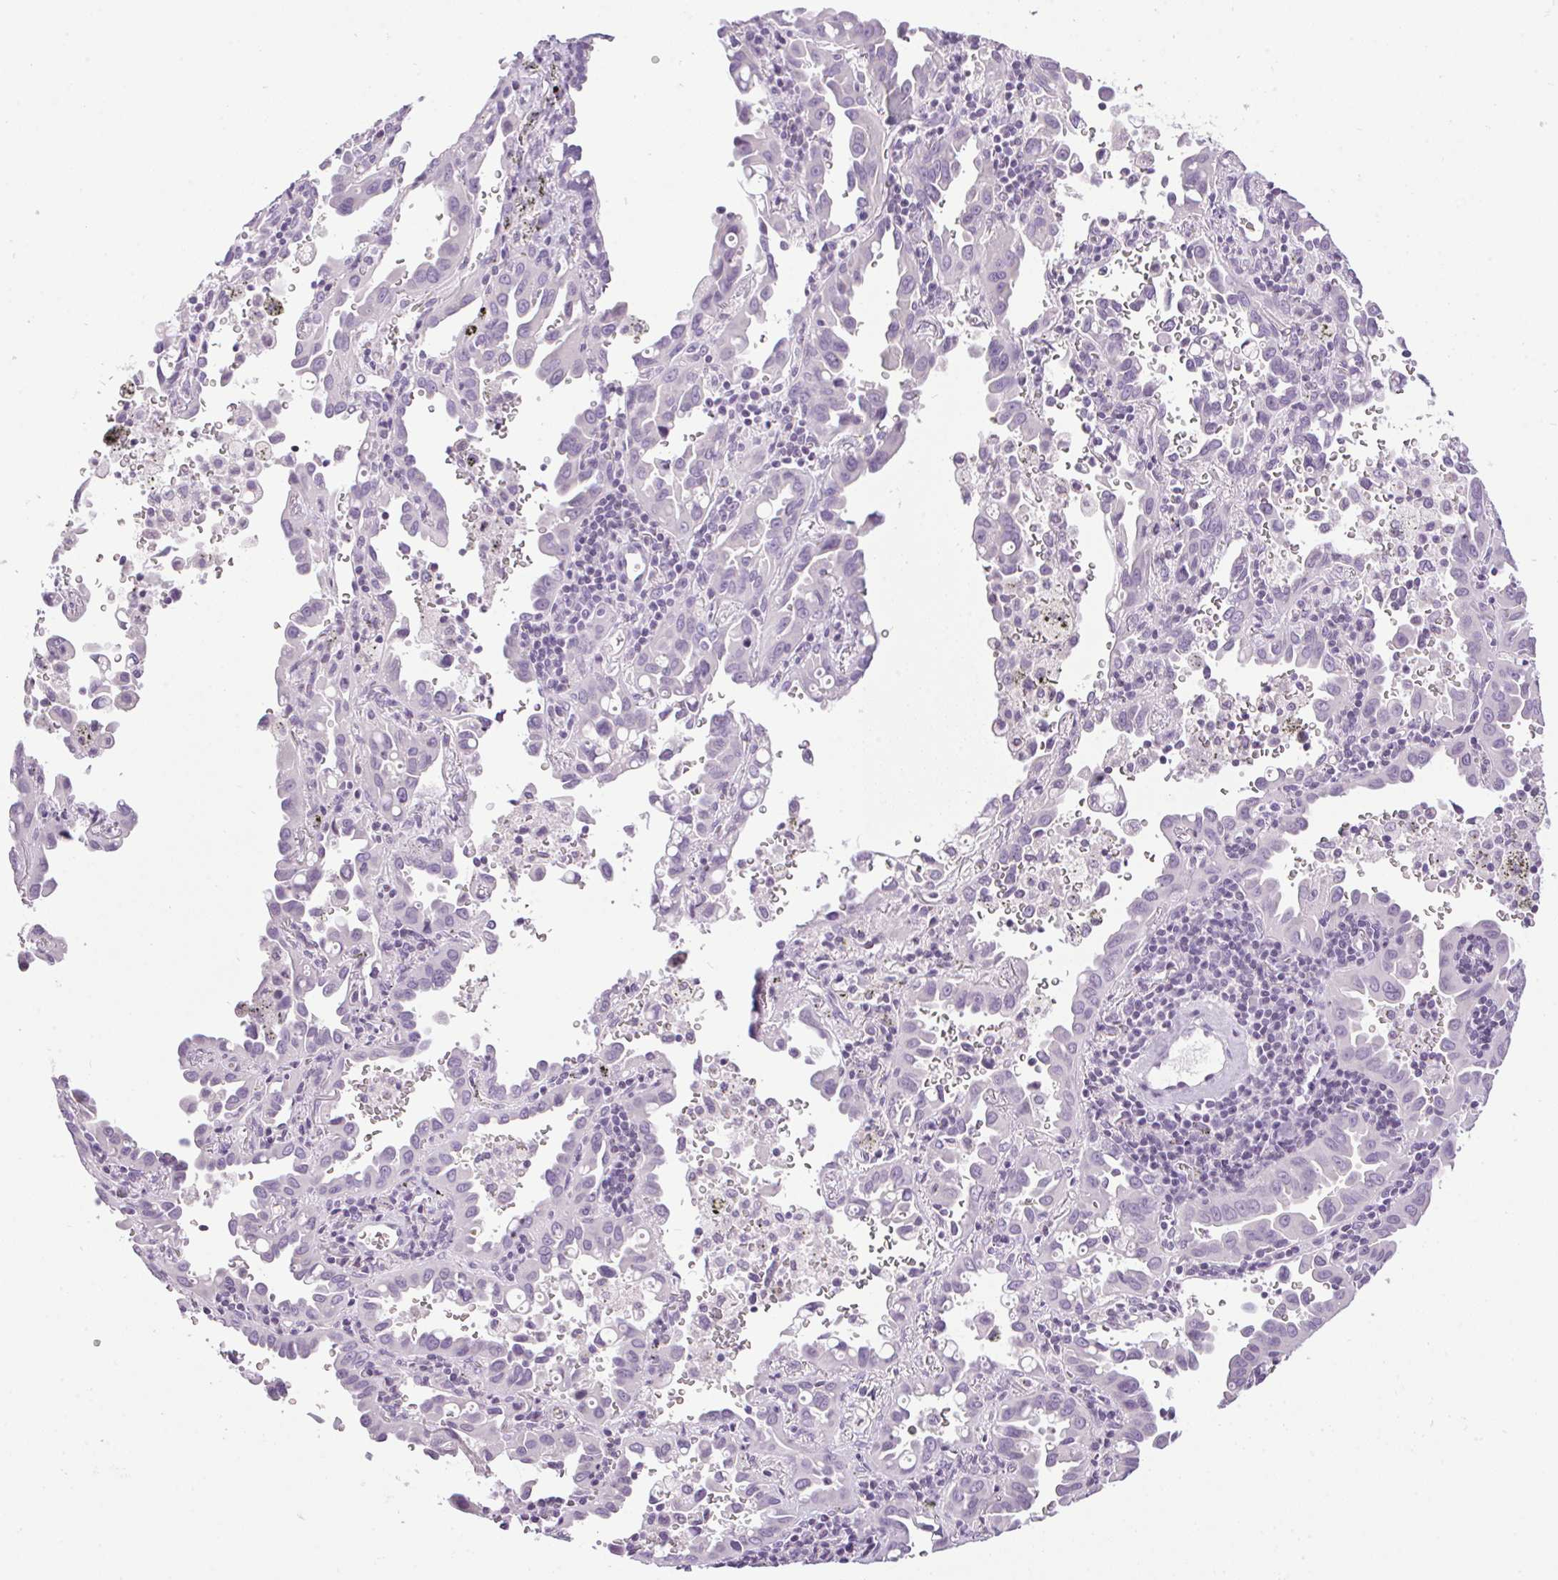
{"staining": {"intensity": "negative", "quantity": "none", "location": "none"}, "tissue": "lung cancer", "cell_type": "Tumor cells", "image_type": "cancer", "snomed": [{"axis": "morphology", "description": "Adenocarcinoma, NOS"}, {"axis": "topography", "description": "Lung"}], "caption": "A histopathology image of human lung adenocarcinoma is negative for staining in tumor cells.", "gene": "TMEM88B", "patient": {"sex": "male", "age": 68}}